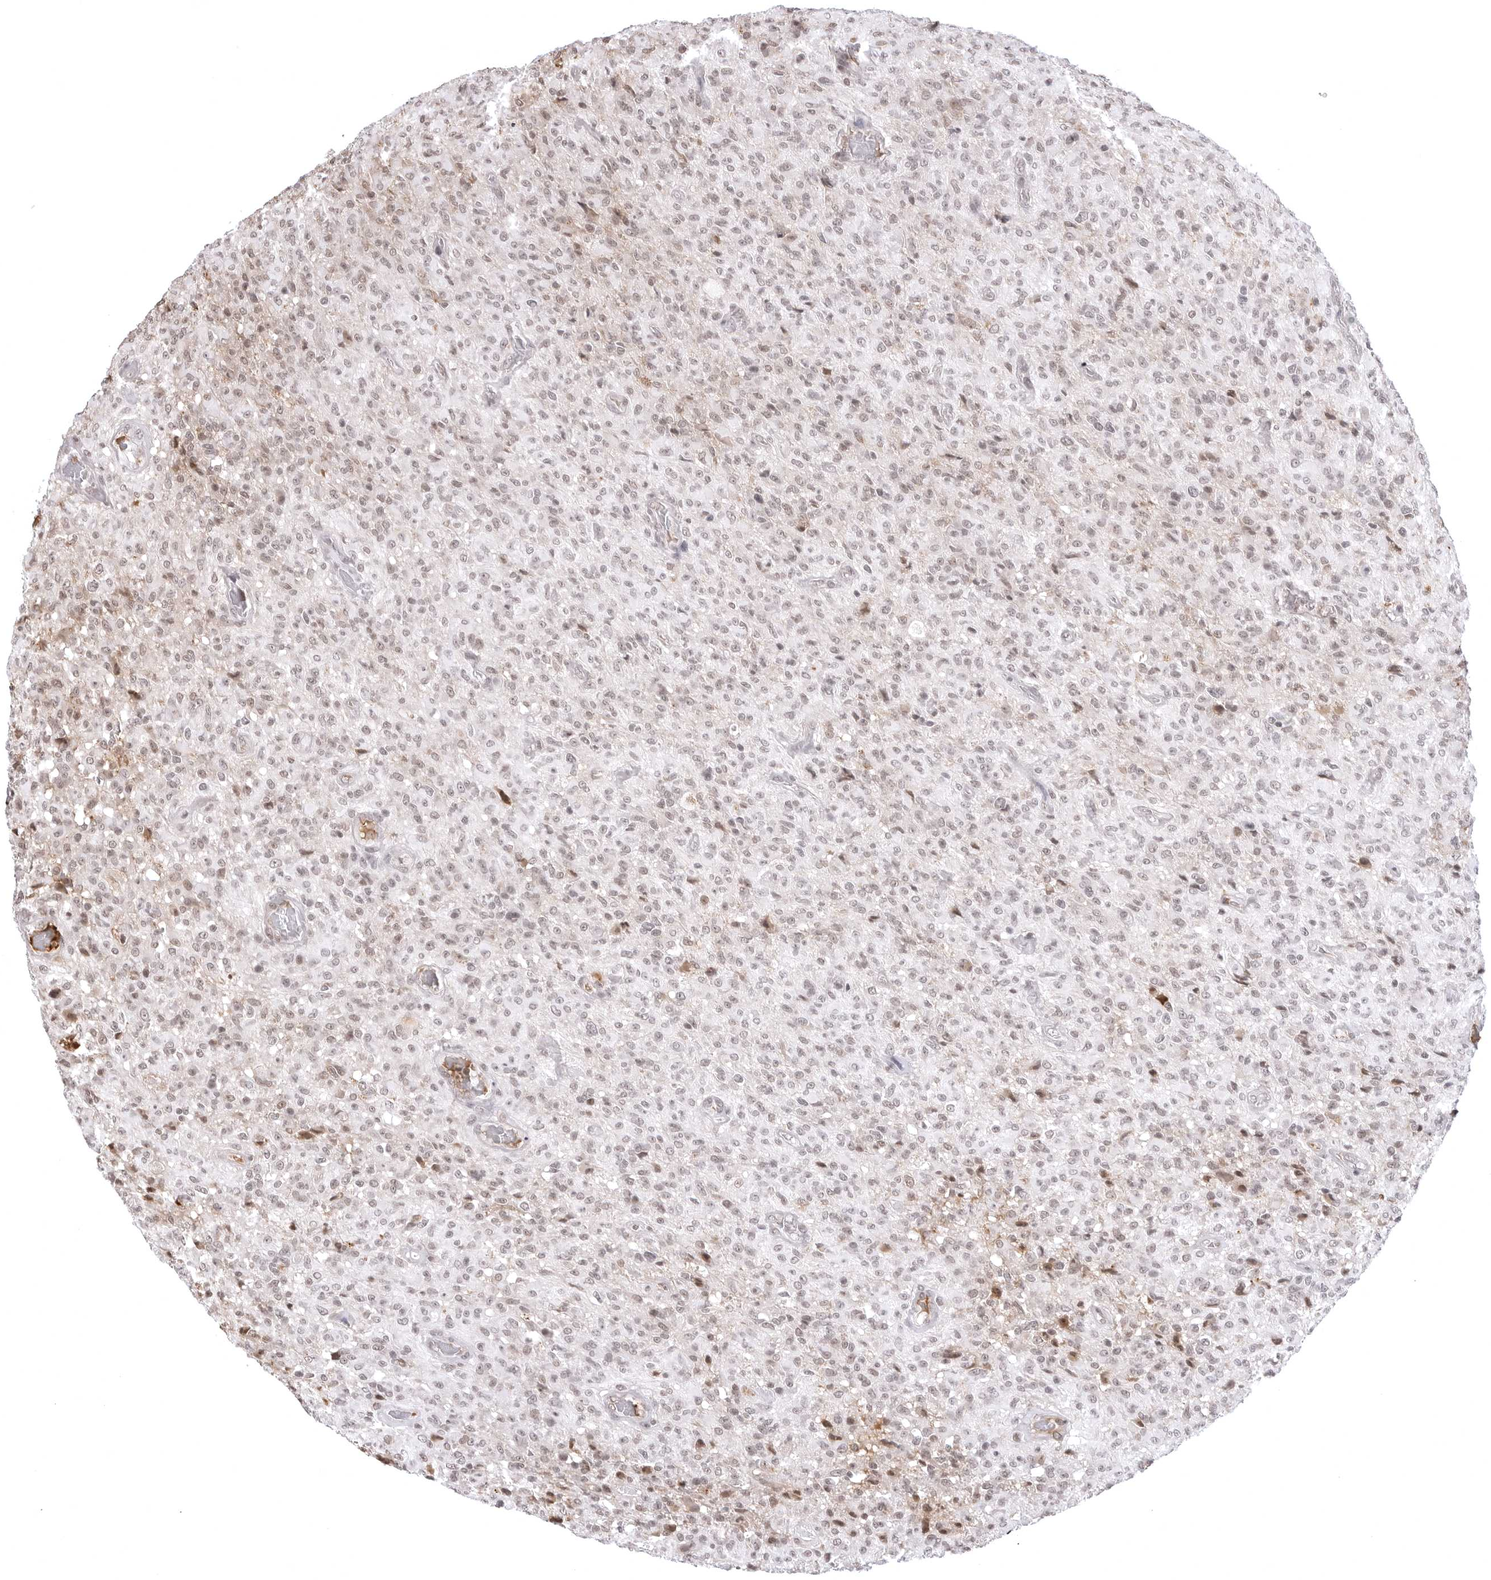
{"staining": {"intensity": "moderate", "quantity": "<25%", "location": "nuclear"}, "tissue": "glioma", "cell_type": "Tumor cells", "image_type": "cancer", "snomed": [{"axis": "morphology", "description": "Glioma, malignant, High grade"}, {"axis": "topography", "description": "Brain"}], "caption": "Protein analysis of glioma tissue displays moderate nuclear expression in approximately <25% of tumor cells.", "gene": "PHF3", "patient": {"sex": "female", "age": 57}}